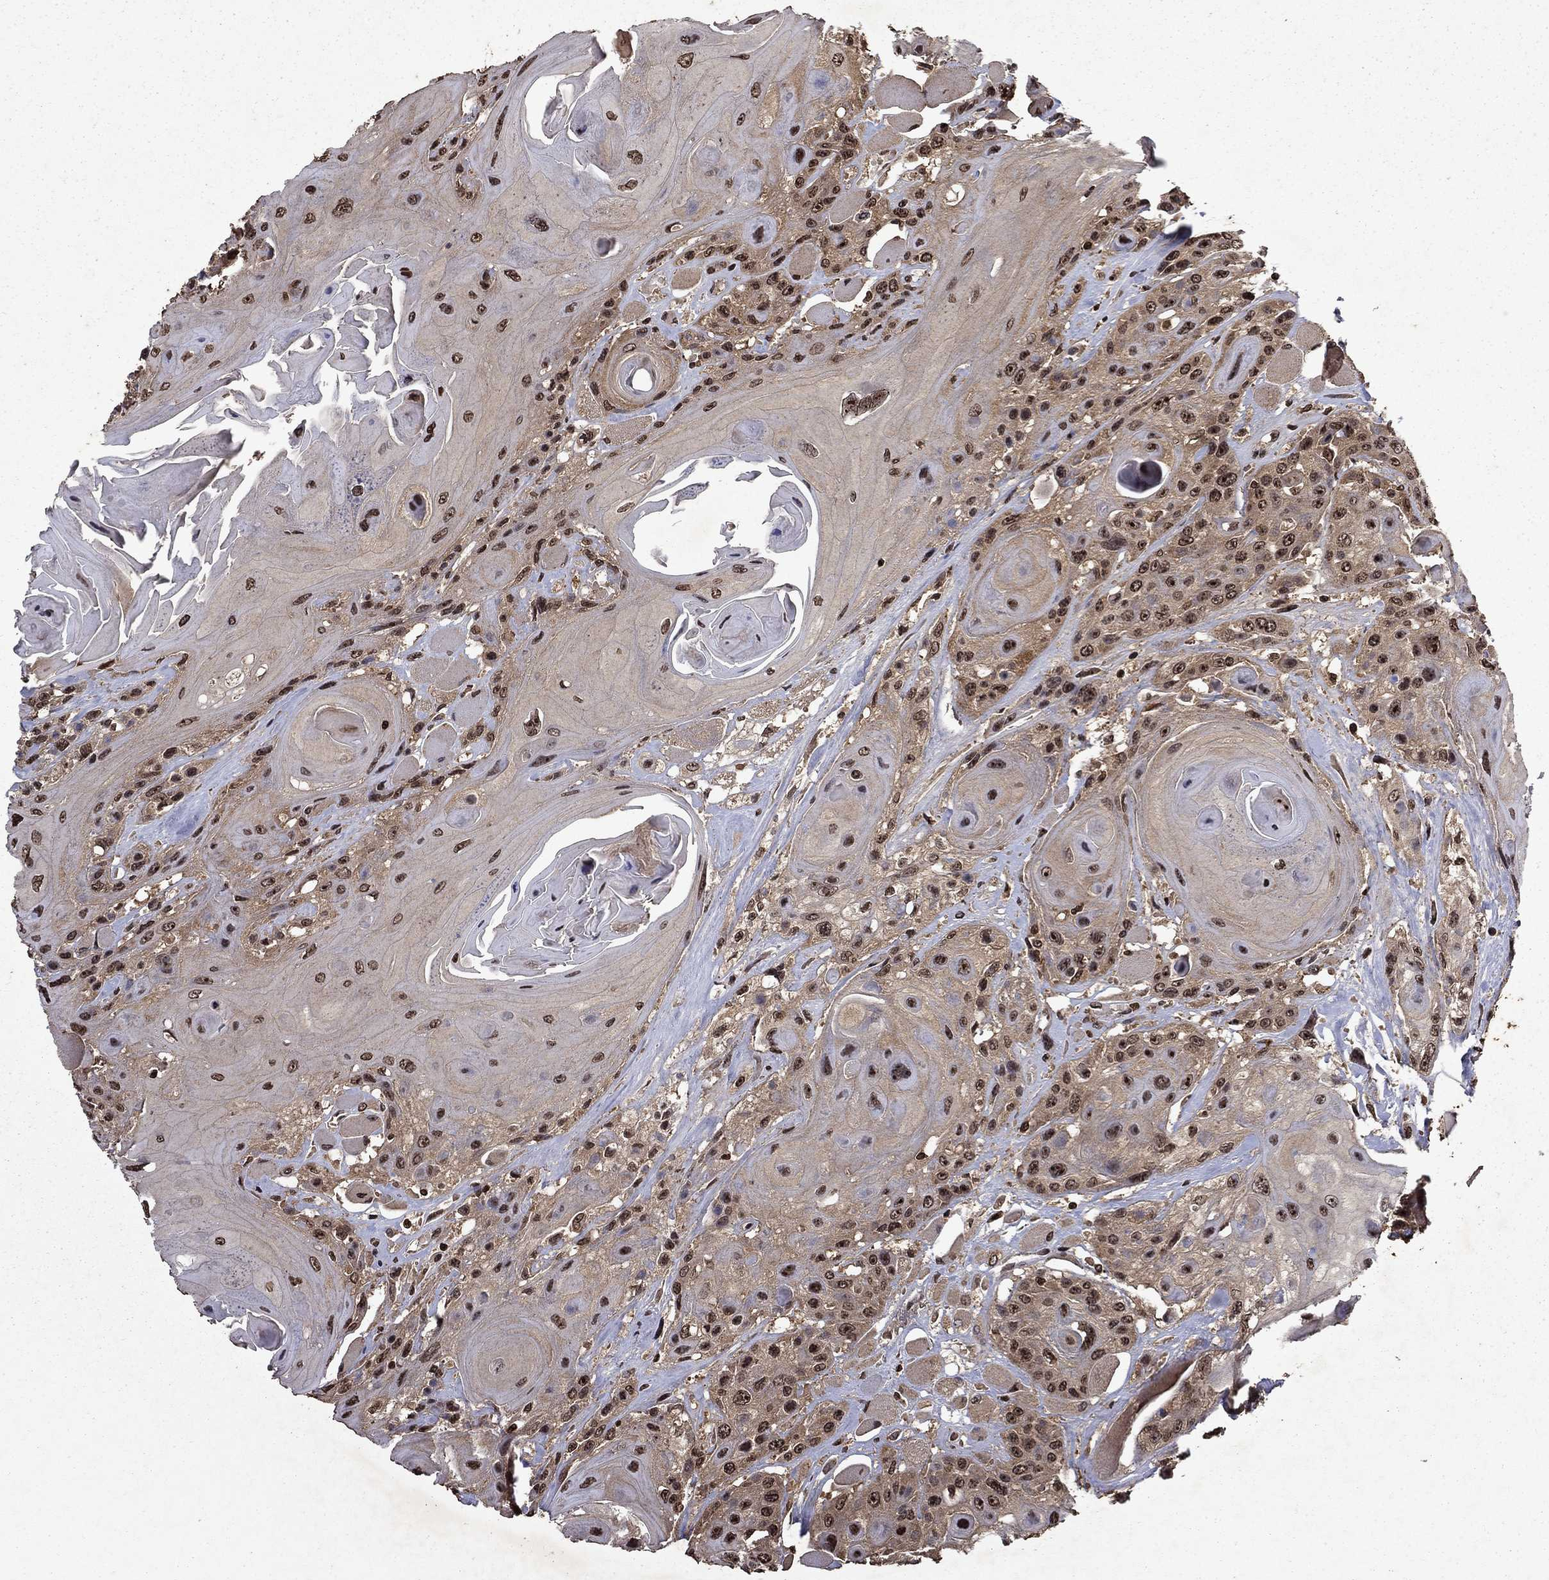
{"staining": {"intensity": "strong", "quantity": "25%-75%", "location": "nuclear"}, "tissue": "head and neck cancer", "cell_type": "Tumor cells", "image_type": "cancer", "snomed": [{"axis": "morphology", "description": "Squamous cell carcinoma, NOS"}, {"axis": "topography", "description": "Head-Neck"}], "caption": "Head and neck squamous cell carcinoma stained with DAB (3,3'-diaminobenzidine) immunohistochemistry (IHC) demonstrates high levels of strong nuclear positivity in approximately 25%-75% of tumor cells.", "gene": "PIN4", "patient": {"sex": "female", "age": 59}}